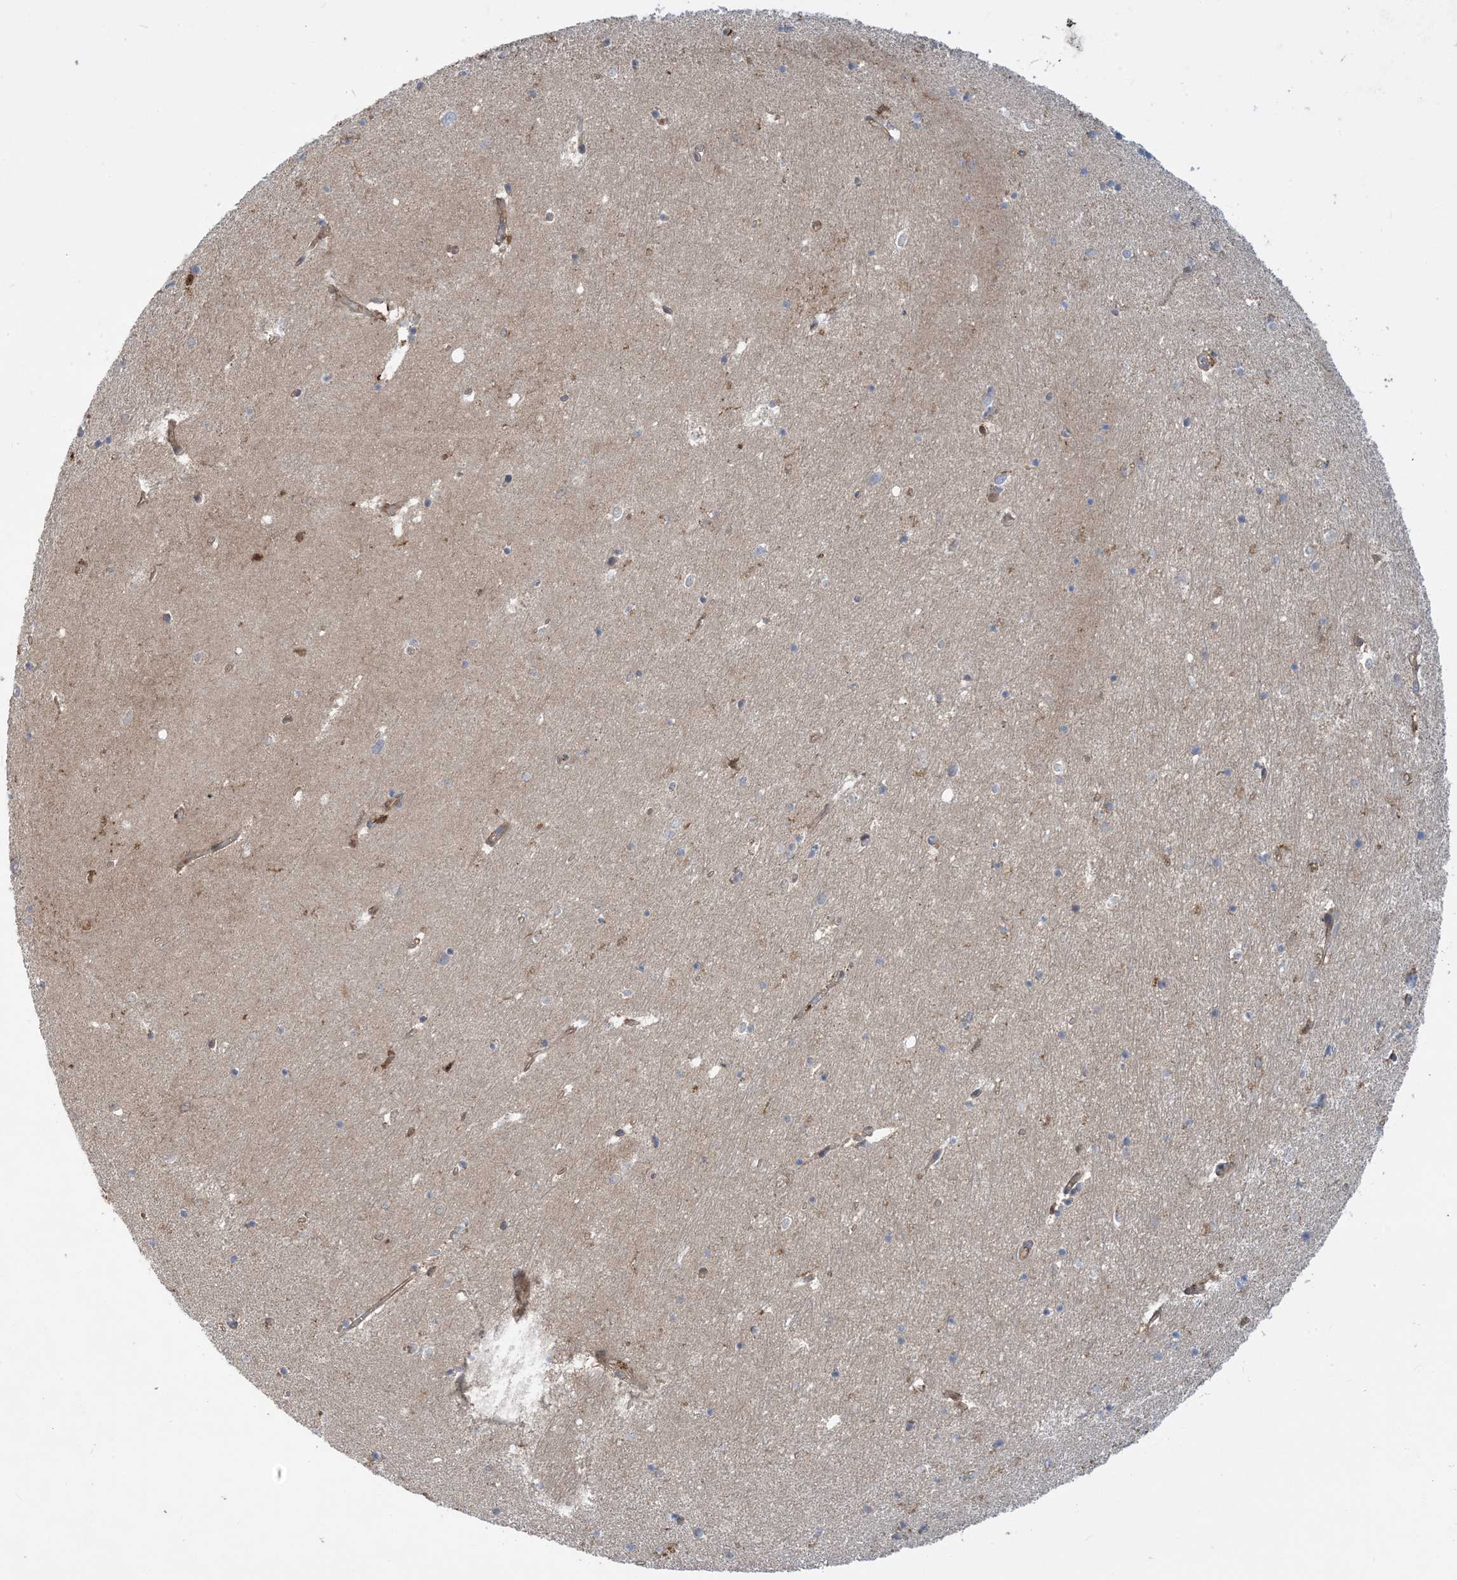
{"staining": {"intensity": "negative", "quantity": "none", "location": "none"}, "tissue": "hippocampus", "cell_type": "Glial cells", "image_type": "normal", "snomed": [{"axis": "morphology", "description": "Normal tissue, NOS"}, {"axis": "topography", "description": "Hippocampus"}], "caption": "Protein analysis of unremarkable hippocampus shows no significant positivity in glial cells.", "gene": "SFMBT2", "patient": {"sex": "female", "age": 64}}